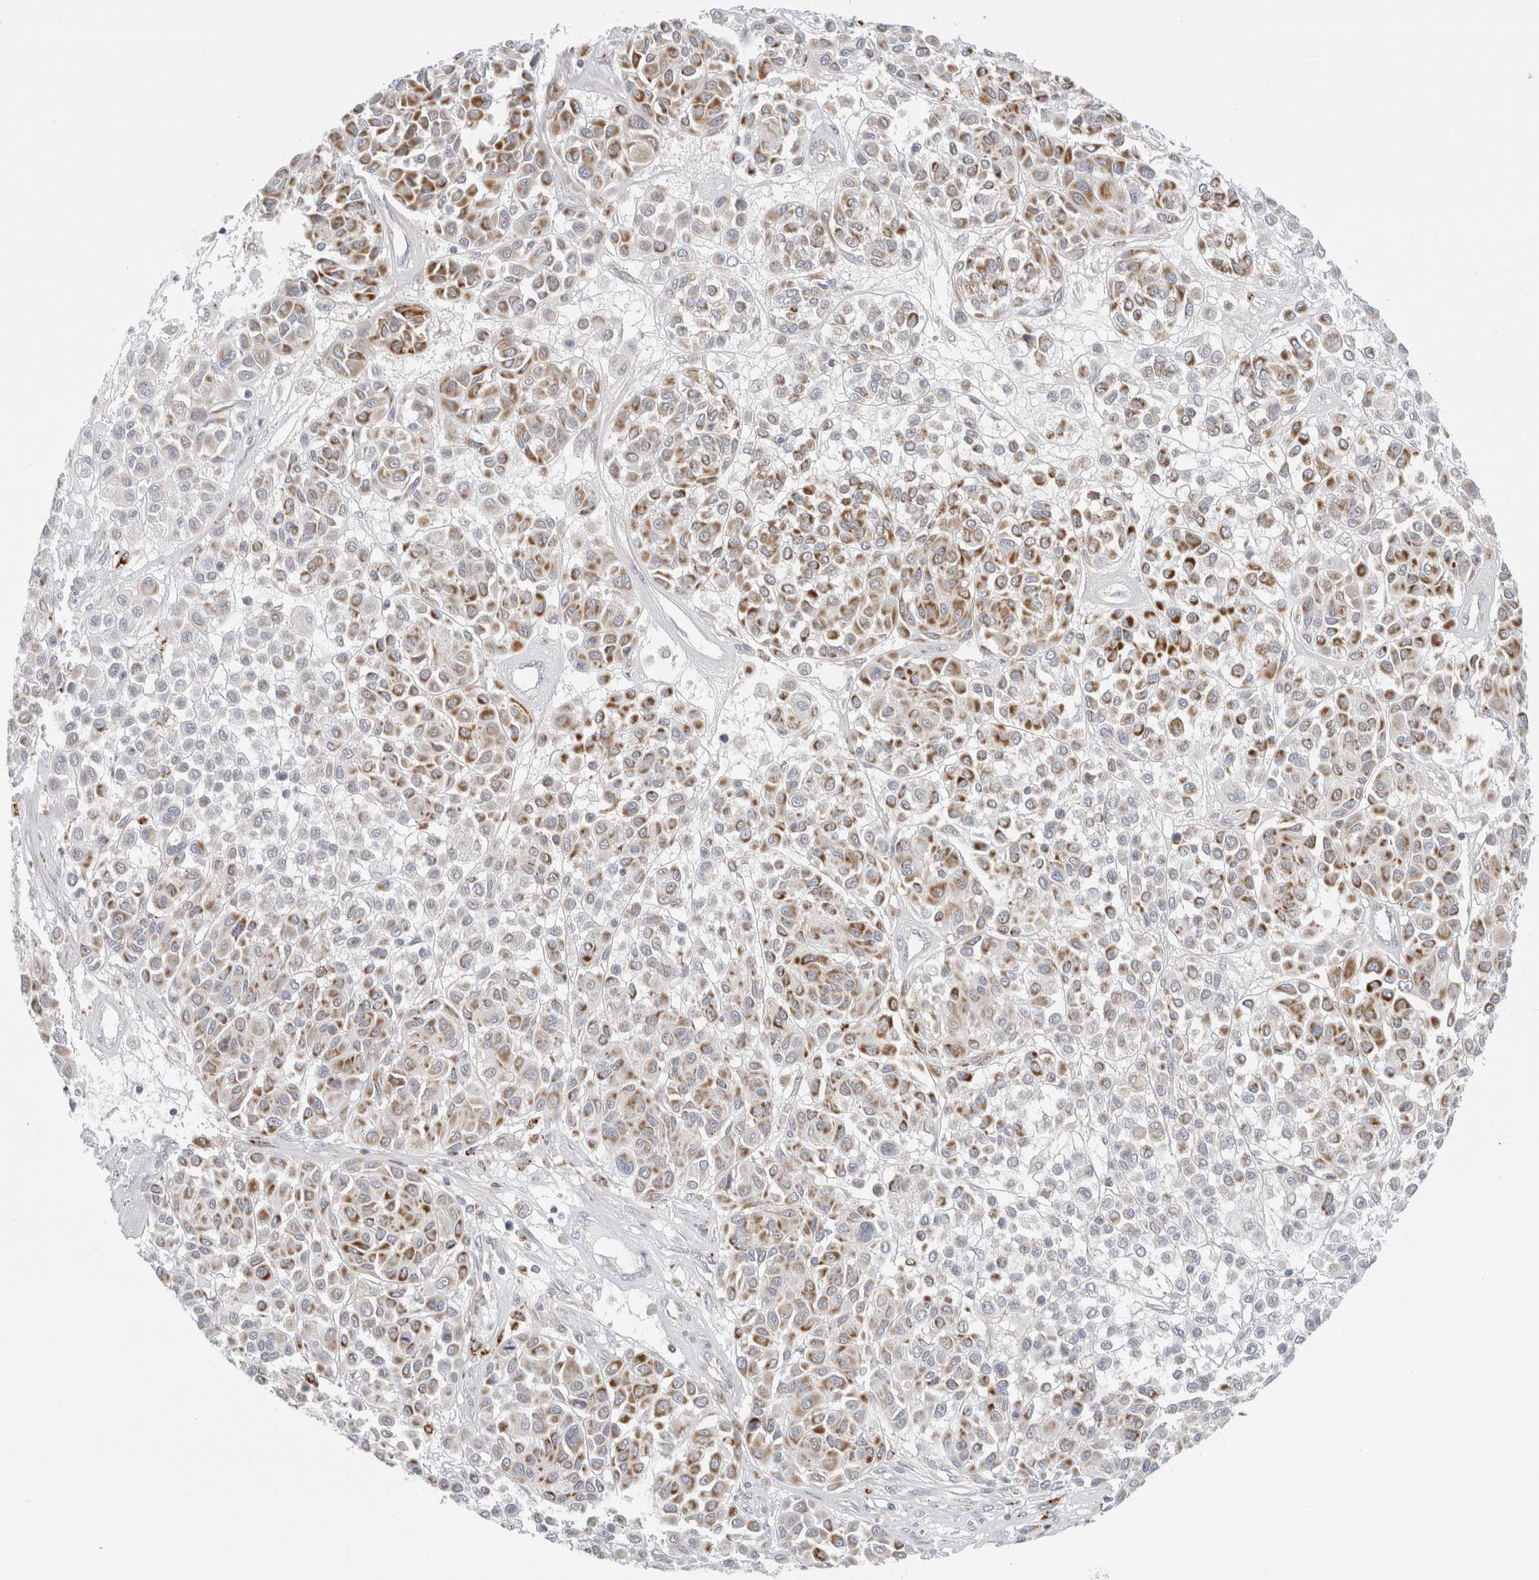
{"staining": {"intensity": "strong", "quantity": "25%-75%", "location": "cytoplasmic/membranous"}, "tissue": "melanoma", "cell_type": "Tumor cells", "image_type": "cancer", "snomed": [{"axis": "morphology", "description": "Malignant melanoma, Metastatic site"}, {"axis": "topography", "description": "Soft tissue"}], "caption": "Strong cytoplasmic/membranous staining for a protein is present in approximately 25%-75% of tumor cells of melanoma using immunohistochemistry.", "gene": "FAHD1", "patient": {"sex": "male", "age": 41}}